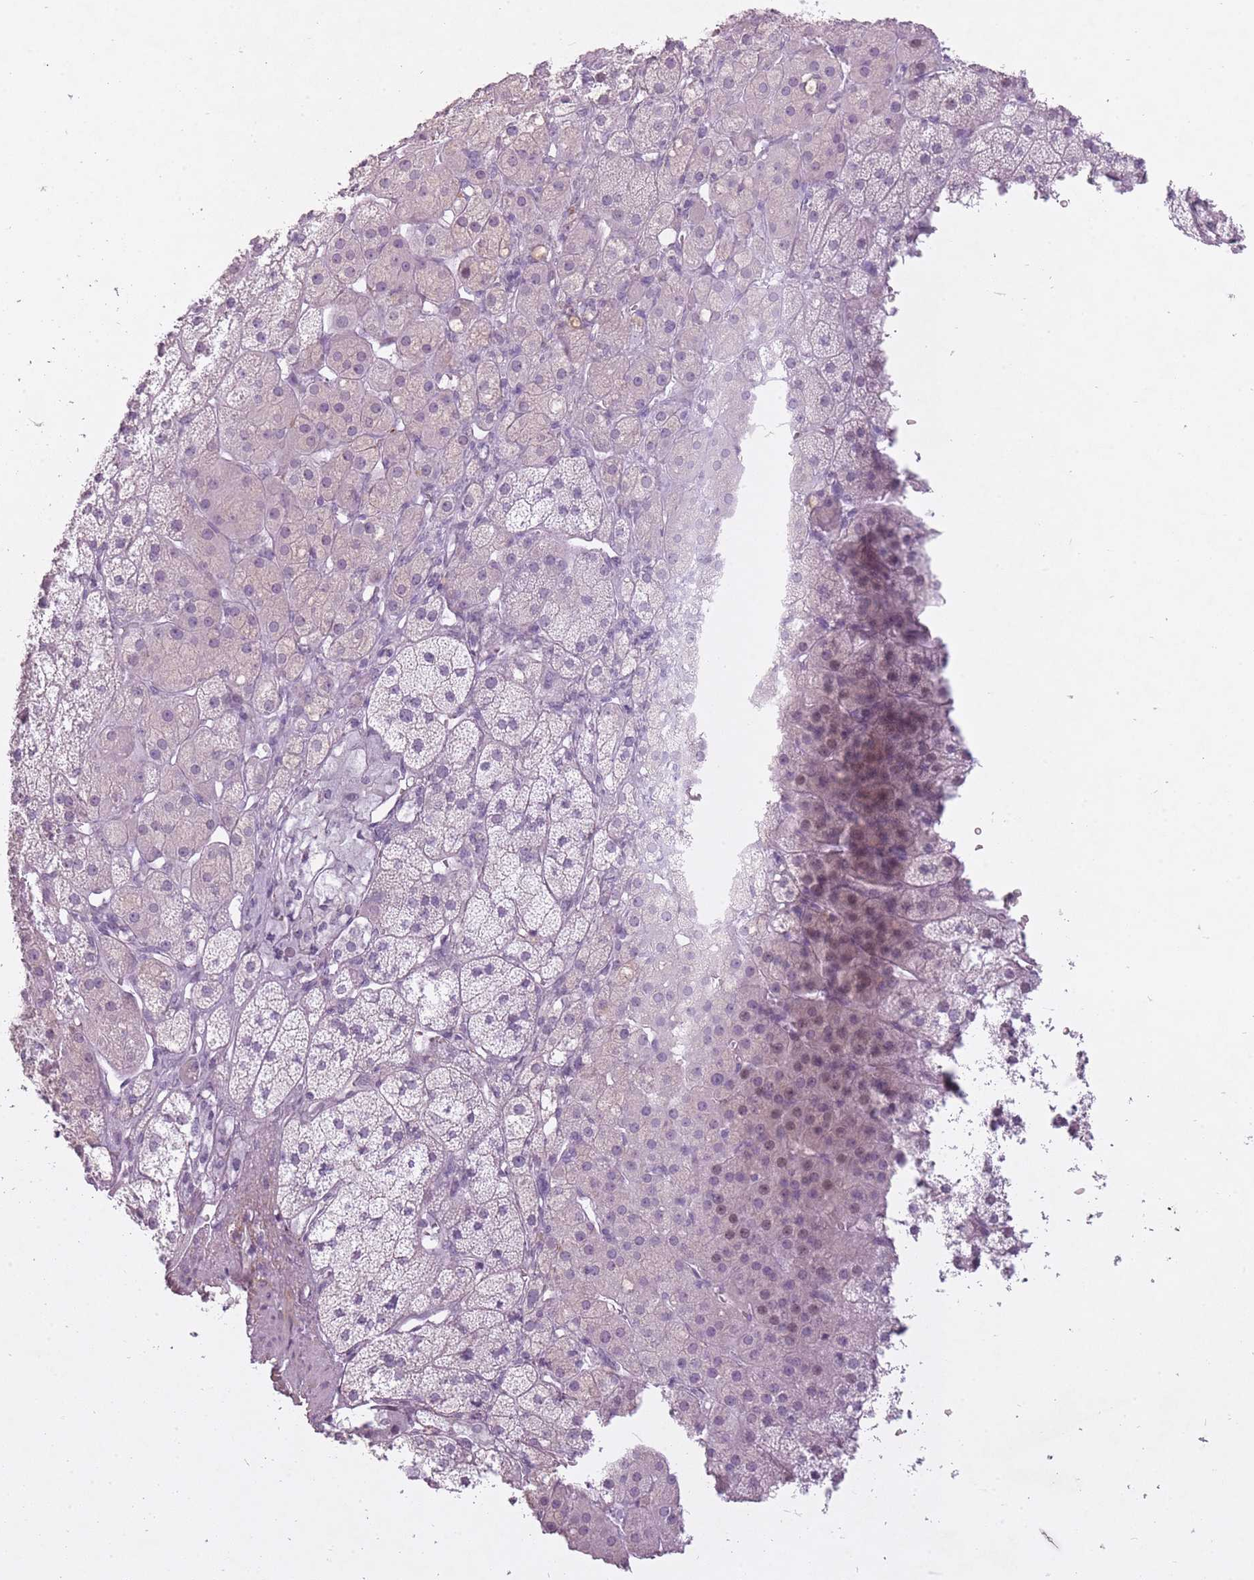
{"staining": {"intensity": "negative", "quantity": "none", "location": "none"}, "tissue": "adrenal gland", "cell_type": "Glandular cells", "image_type": "normal", "snomed": [{"axis": "morphology", "description": "Normal tissue, NOS"}, {"axis": "topography", "description": "Adrenal gland"}], "caption": "The histopathology image demonstrates no staining of glandular cells in unremarkable adrenal gland.", "gene": "RFX4", "patient": {"sex": "female", "age": 52}}